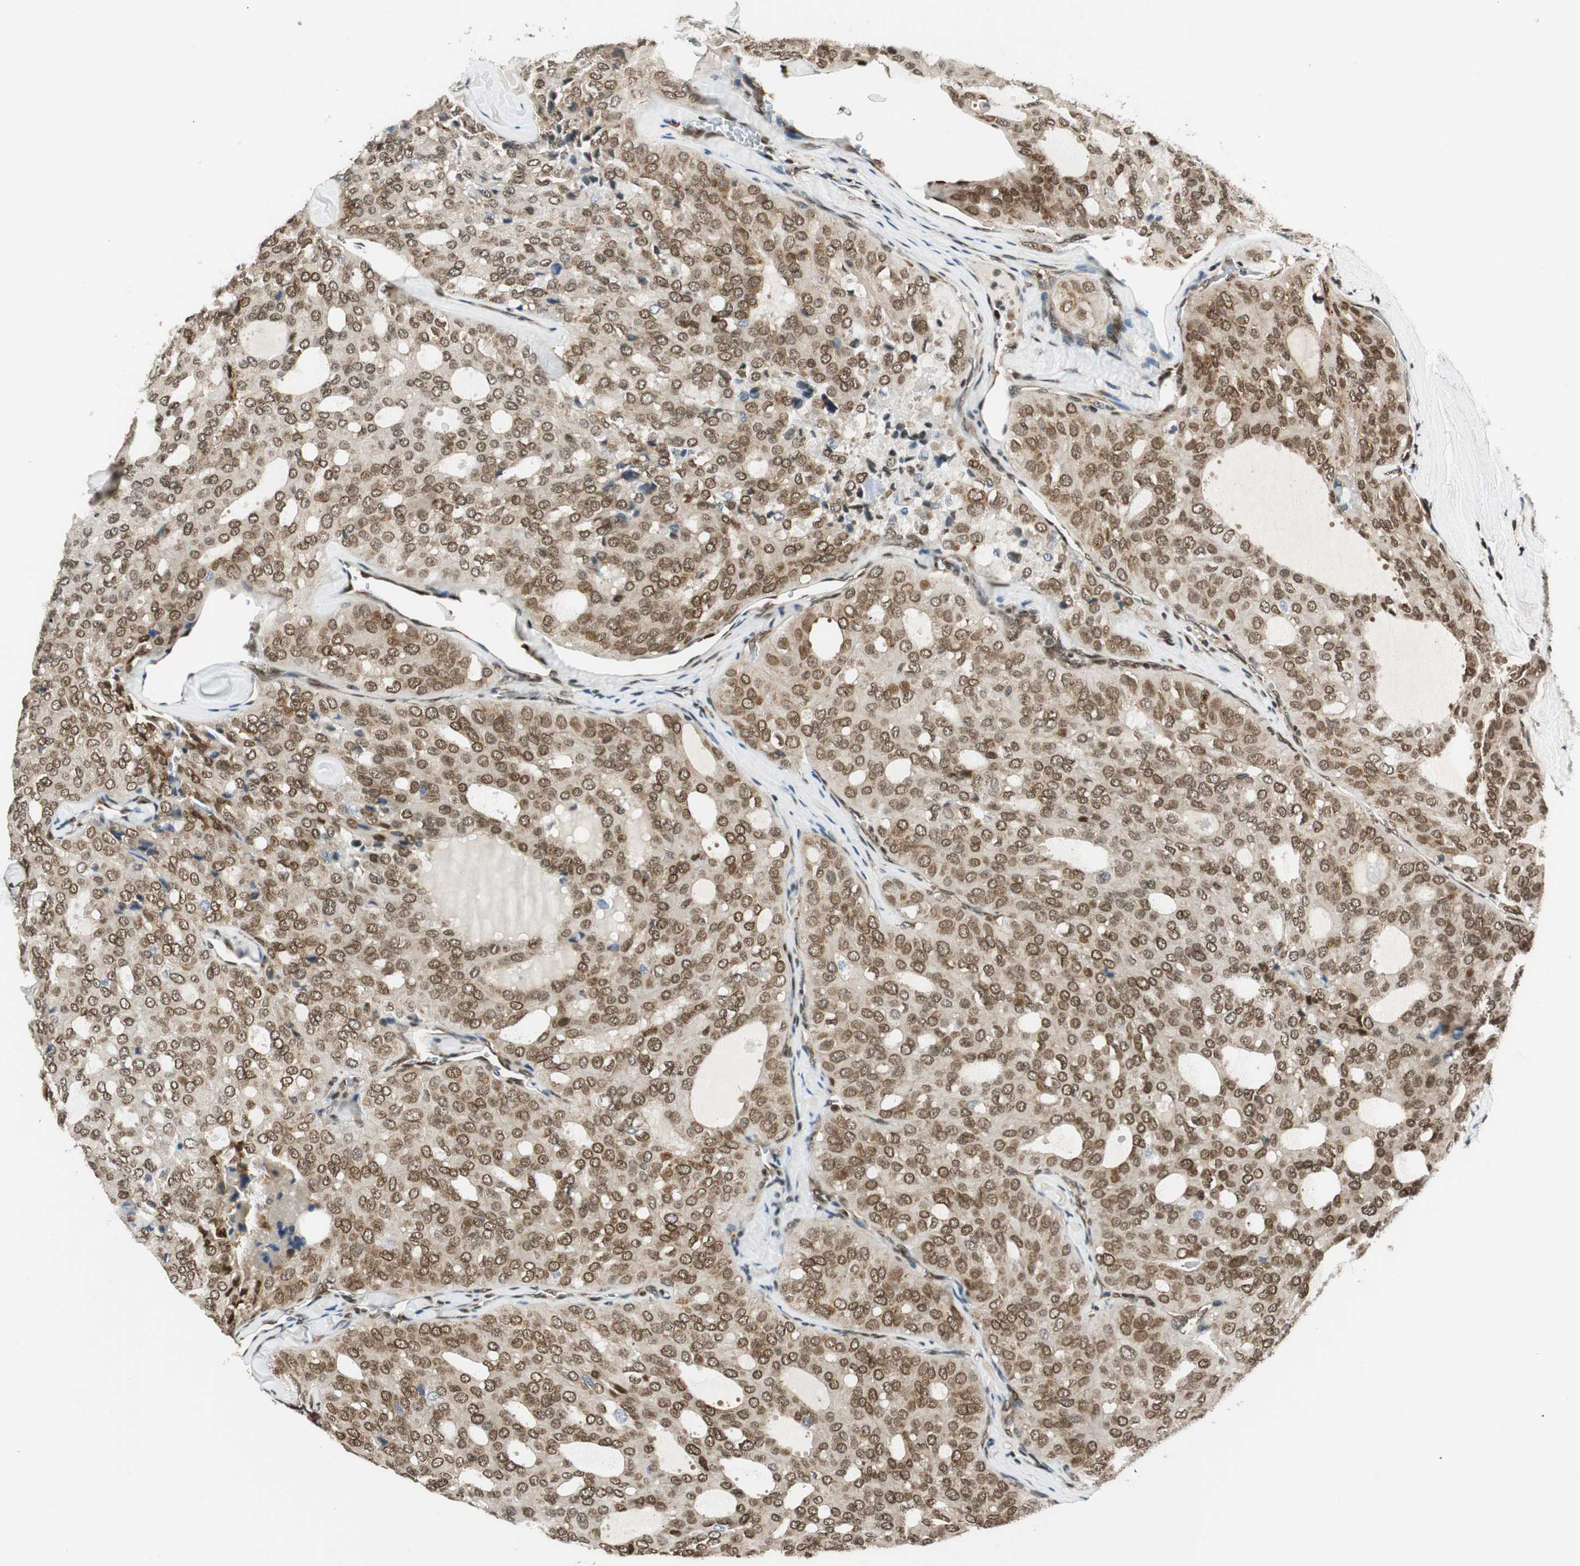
{"staining": {"intensity": "moderate", "quantity": ">75%", "location": "nuclear"}, "tissue": "thyroid cancer", "cell_type": "Tumor cells", "image_type": "cancer", "snomed": [{"axis": "morphology", "description": "Follicular adenoma carcinoma, NOS"}, {"axis": "topography", "description": "Thyroid gland"}], "caption": "High-power microscopy captured an immunohistochemistry (IHC) micrograph of follicular adenoma carcinoma (thyroid), revealing moderate nuclear positivity in approximately >75% of tumor cells.", "gene": "RING1", "patient": {"sex": "male", "age": 75}}